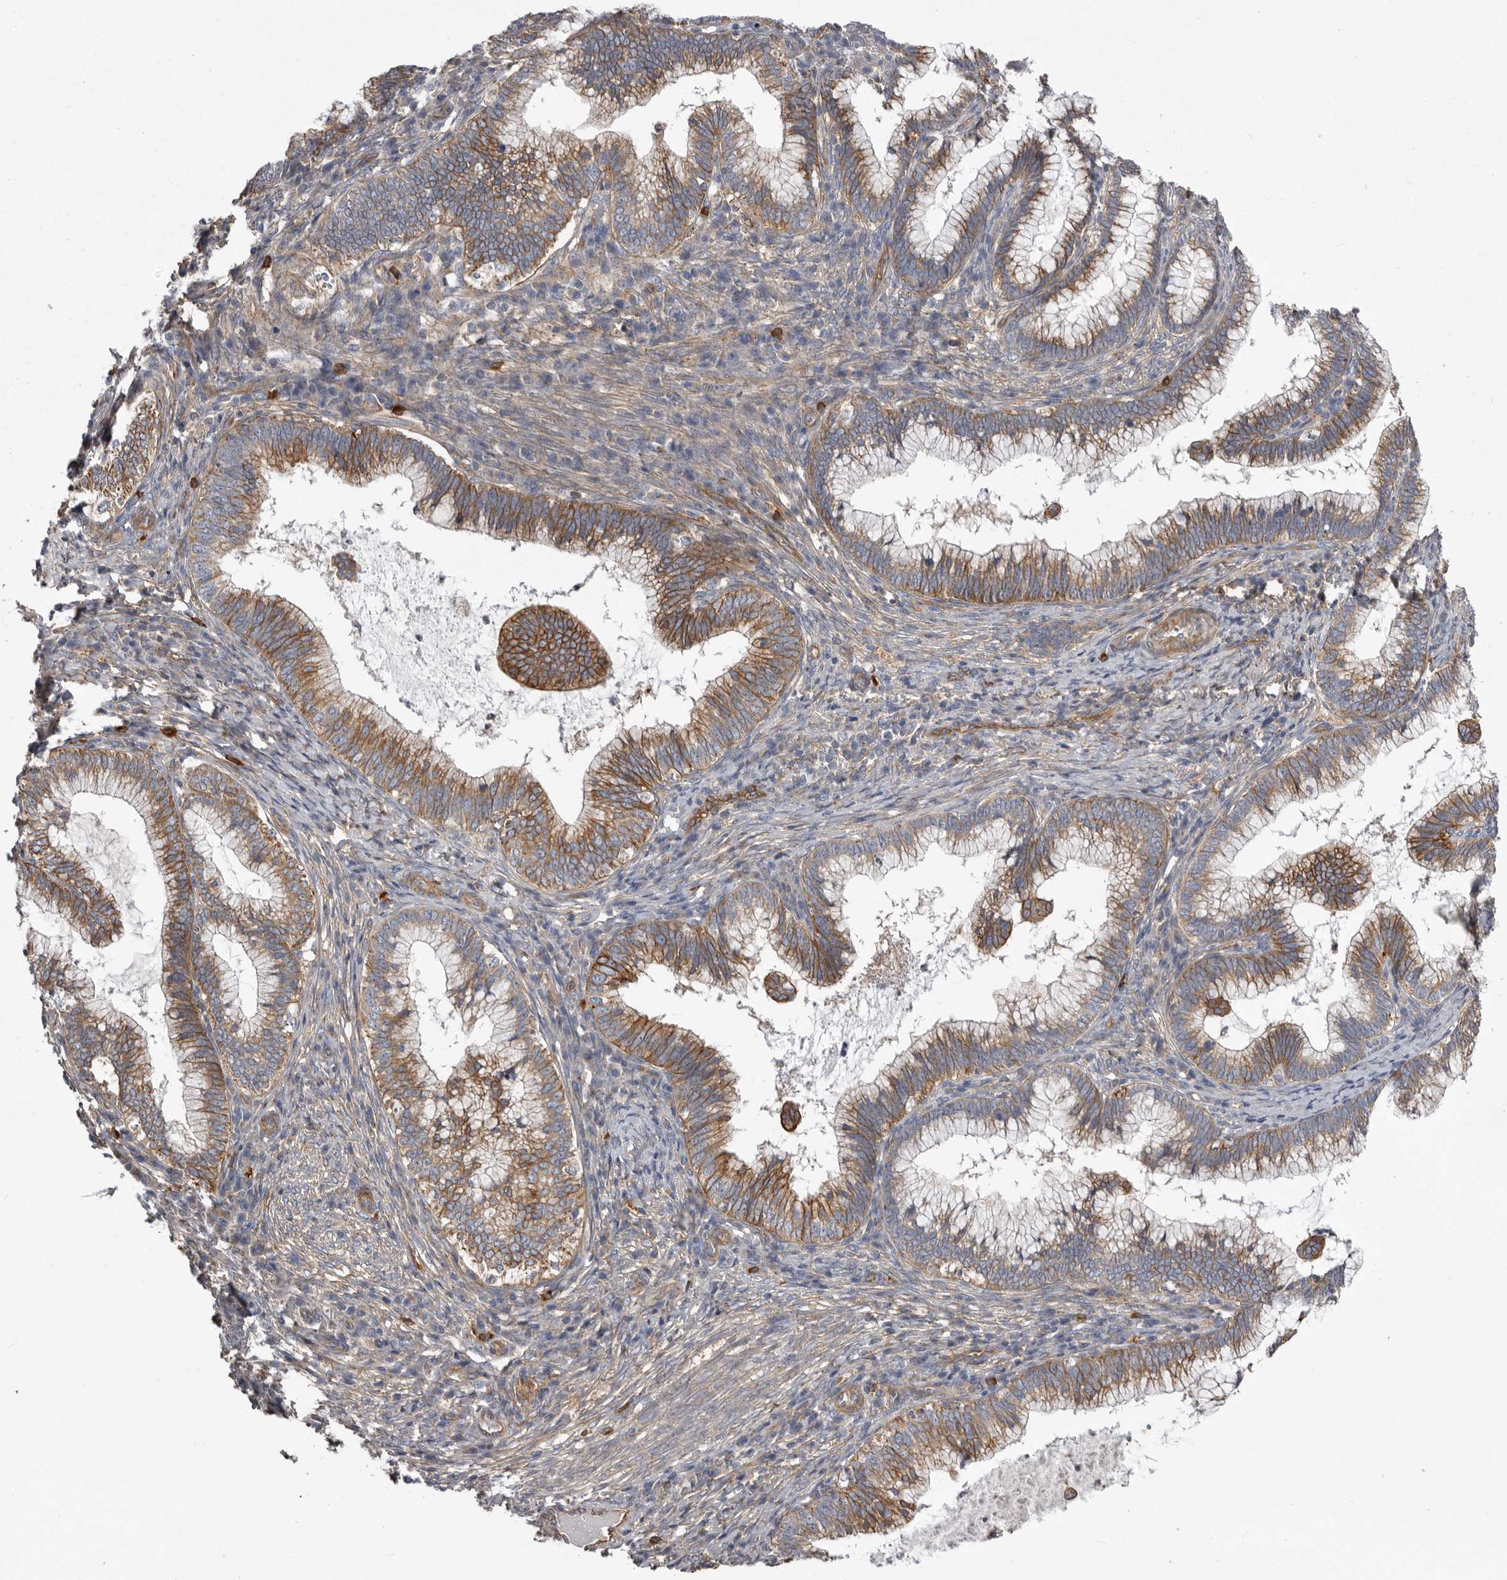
{"staining": {"intensity": "moderate", "quantity": ">75%", "location": "cytoplasmic/membranous"}, "tissue": "cervical cancer", "cell_type": "Tumor cells", "image_type": "cancer", "snomed": [{"axis": "morphology", "description": "Adenocarcinoma, NOS"}, {"axis": "topography", "description": "Cervix"}], "caption": "A brown stain highlights moderate cytoplasmic/membranous expression of a protein in cervical adenocarcinoma tumor cells.", "gene": "ENAH", "patient": {"sex": "female", "age": 36}}